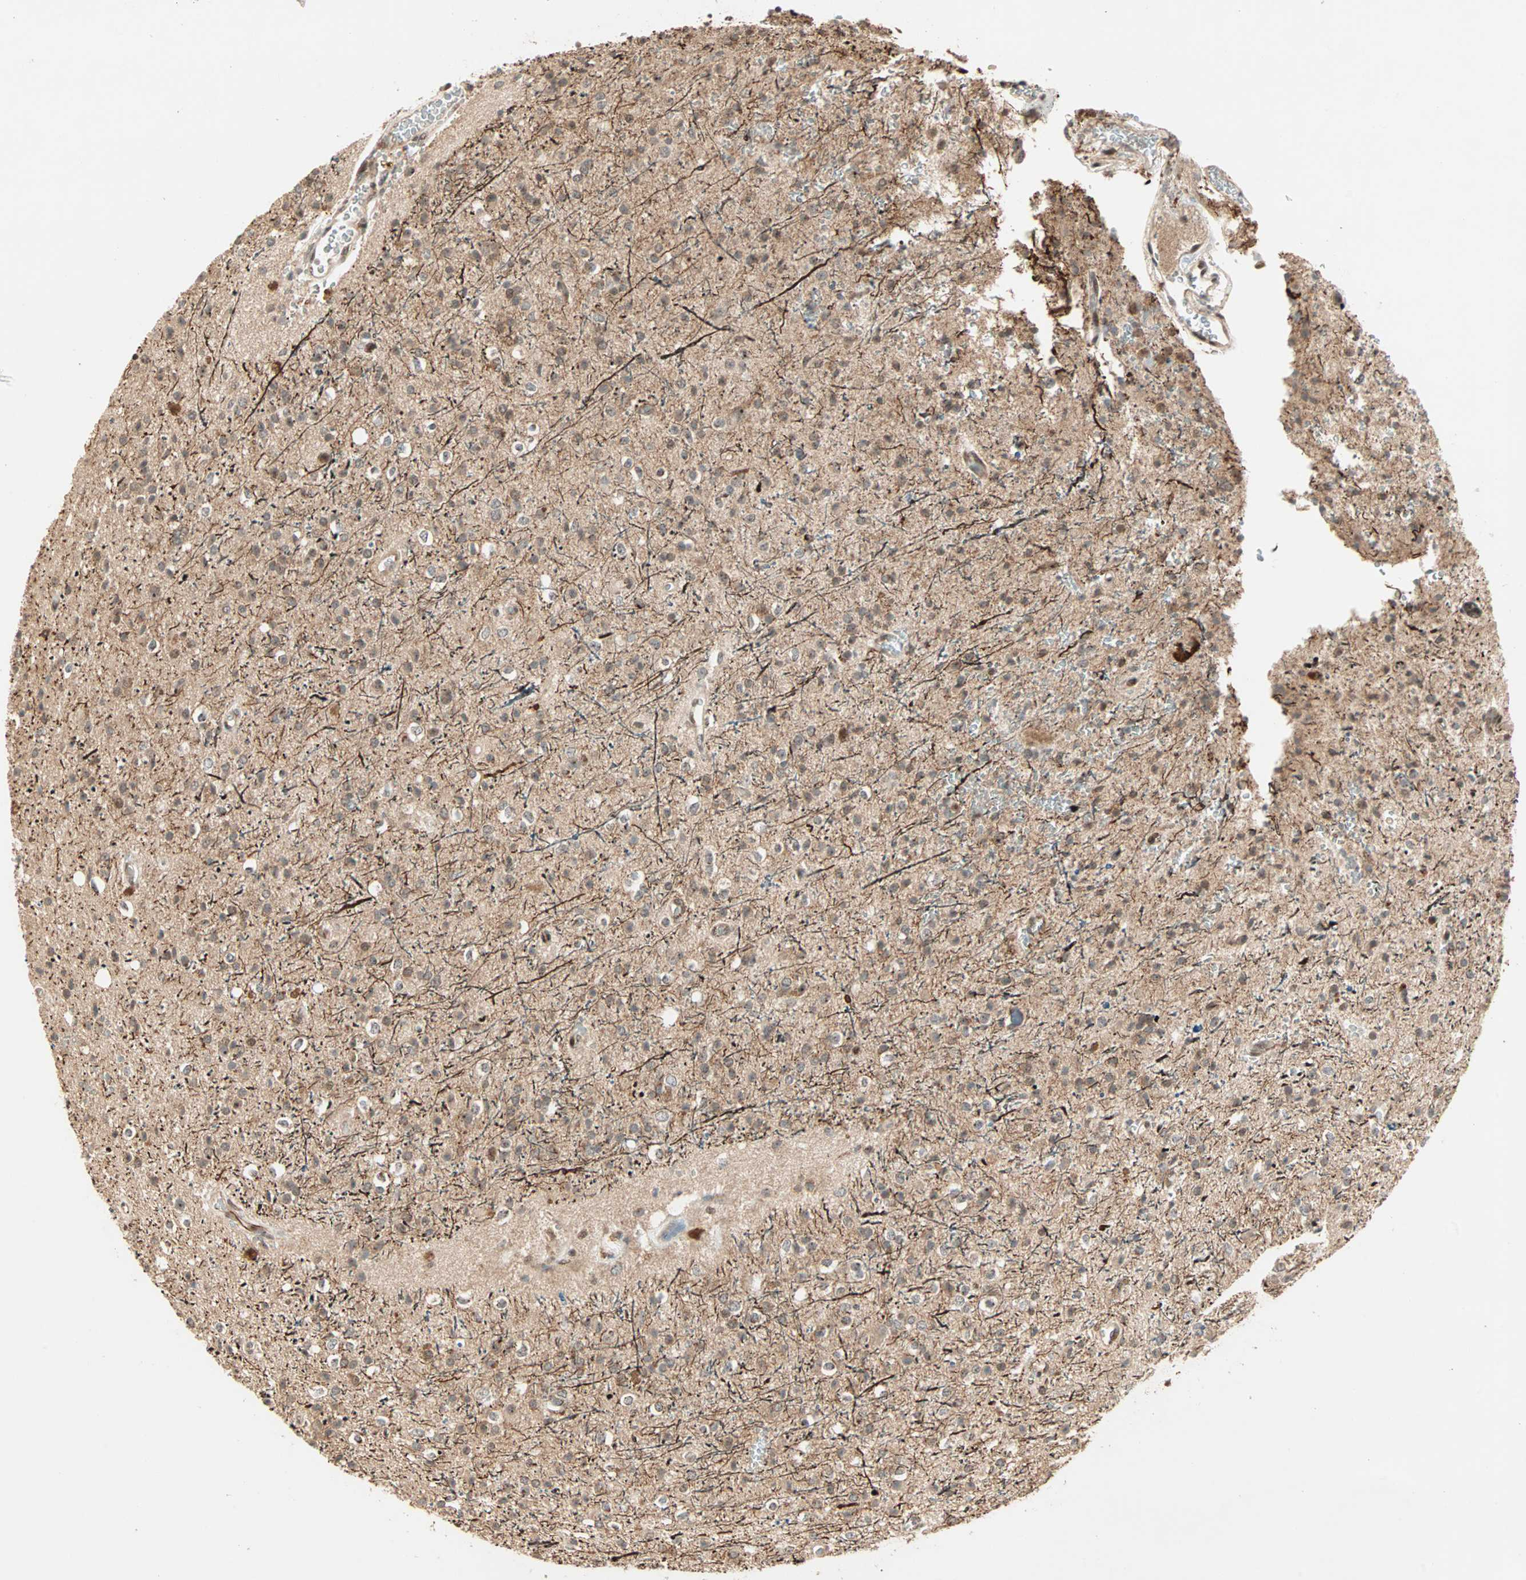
{"staining": {"intensity": "moderate", "quantity": ">75%", "location": "cytoplasmic/membranous,nuclear"}, "tissue": "glioma", "cell_type": "Tumor cells", "image_type": "cancer", "snomed": [{"axis": "morphology", "description": "Glioma, malignant, High grade"}, {"axis": "topography", "description": "Brain"}], "caption": "The photomicrograph shows immunohistochemical staining of malignant high-grade glioma. There is moderate cytoplasmic/membranous and nuclear positivity is present in approximately >75% of tumor cells. The protein is shown in brown color, while the nuclei are stained blue.", "gene": "ZBED9", "patient": {"sex": "male", "age": 47}}